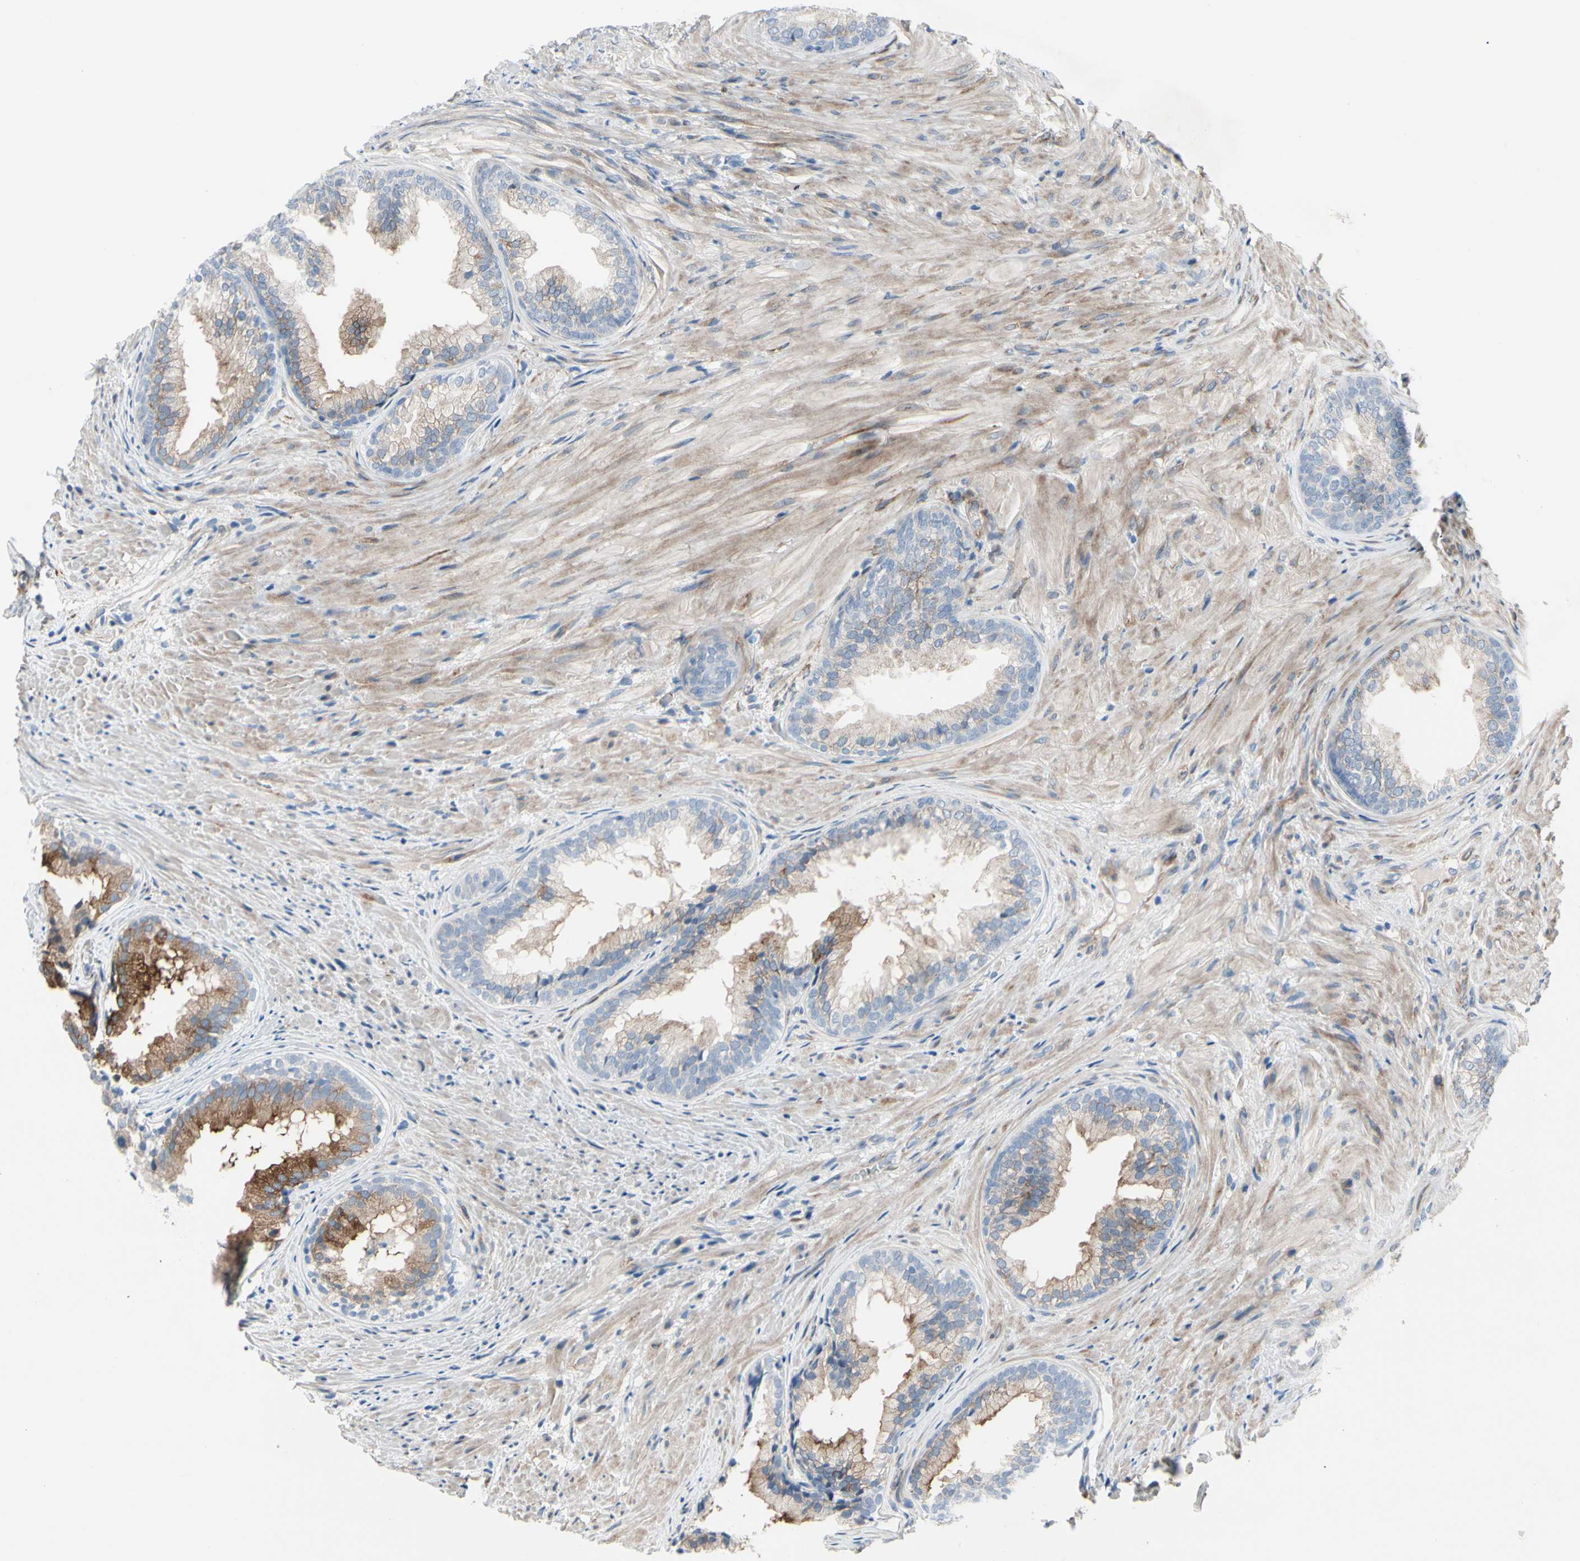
{"staining": {"intensity": "strong", "quantity": "<25%", "location": "cytoplasmic/membranous"}, "tissue": "prostate", "cell_type": "Glandular cells", "image_type": "normal", "snomed": [{"axis": "morphology", "description": "Normal tissue, NOS"}, {"axis": "topography", "description": "Prostate"}], "caption": "A brown stain highlights strong cytoplasmic/membranous positivity of a protein in glandular cells of unremarkable prostate. The staining was performed using DAB, with brown indicating positive protein expression. Nuclei are stained blue with hematoxylin.", "gene": "MAP2", "patient": {"sex": "male", "age": 76}}